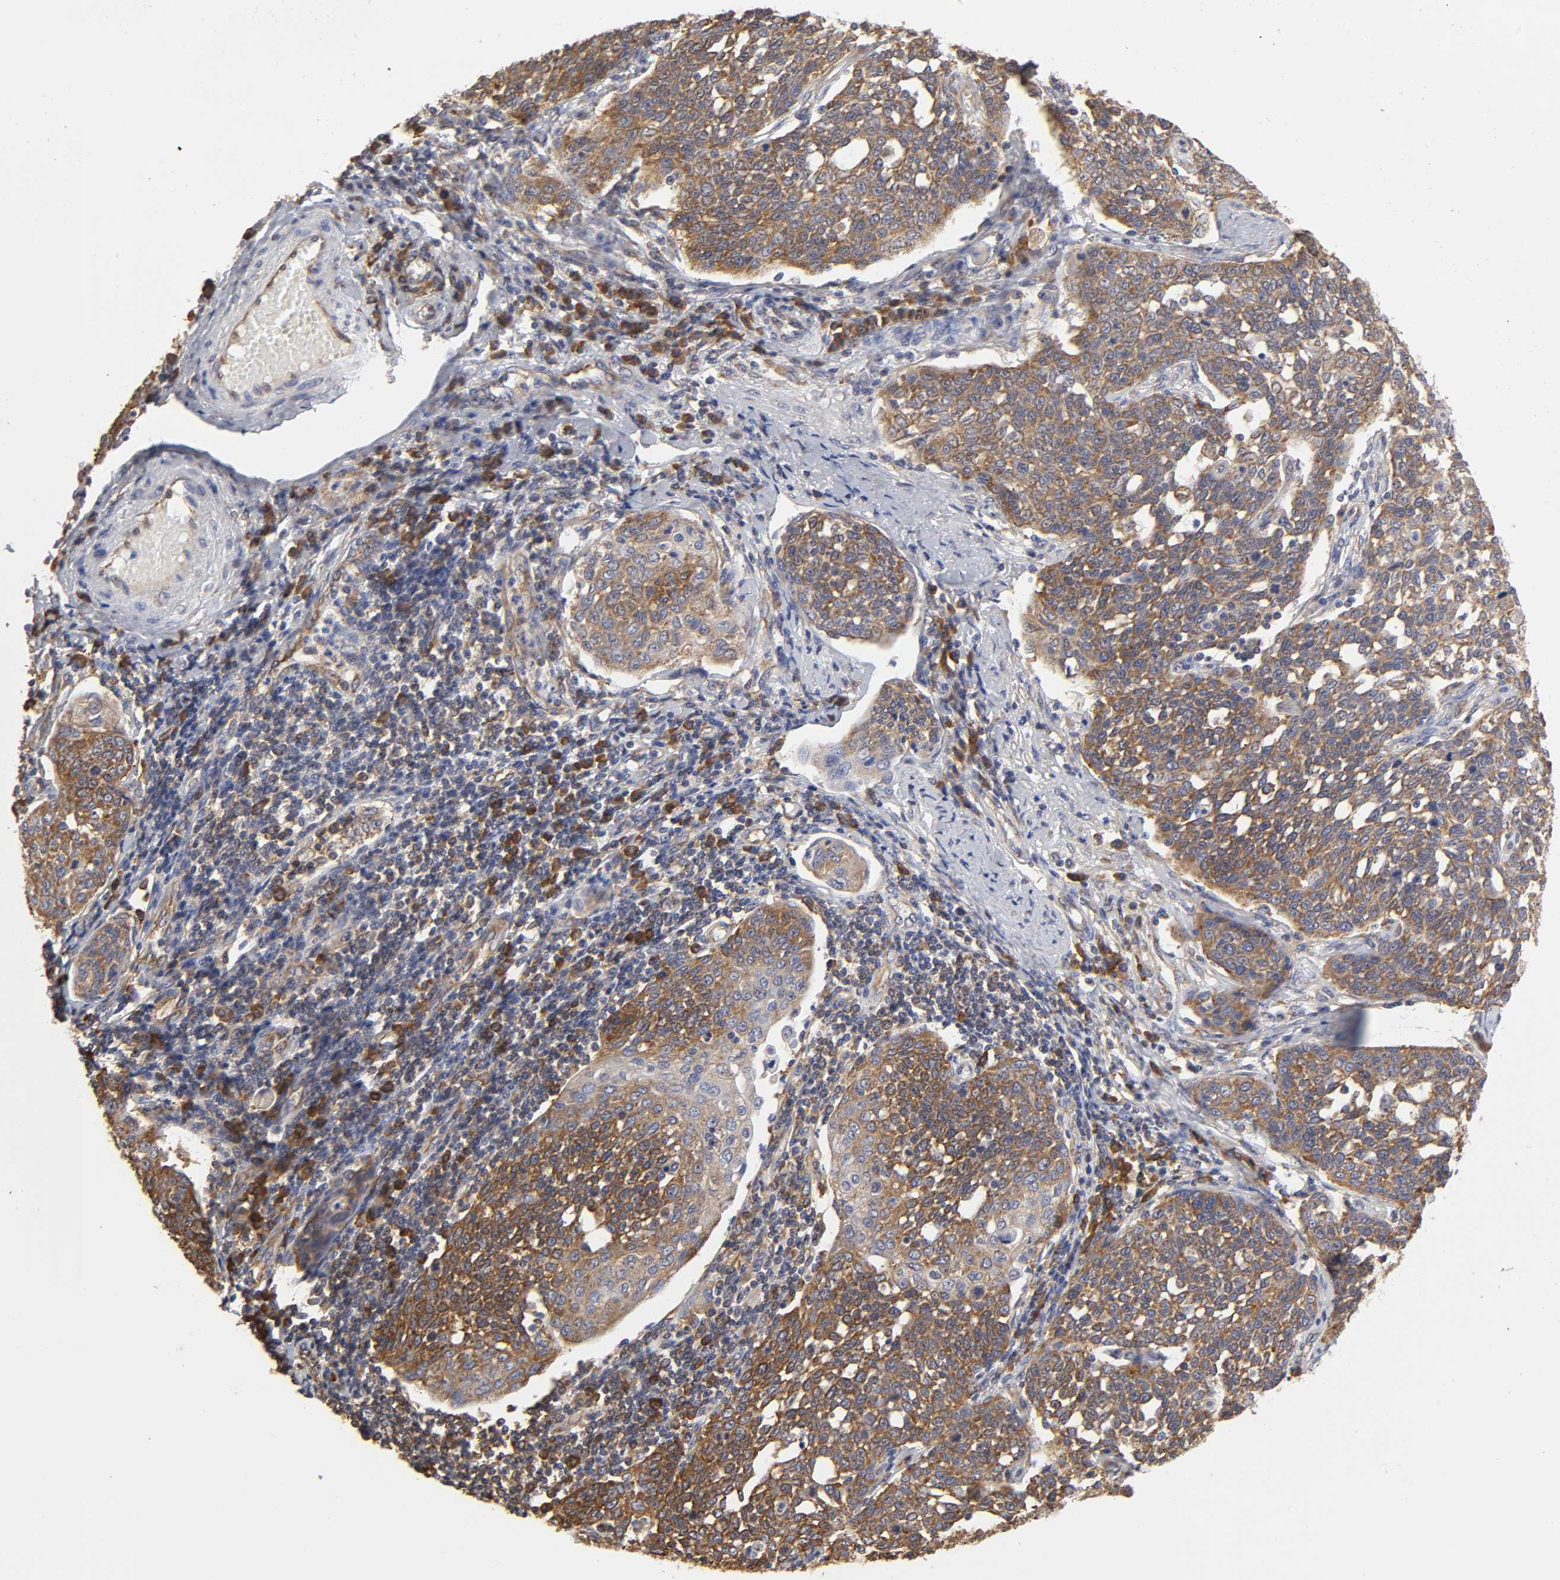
{"staining": {"intensity": "strong", "quantity": ">75%", "location": "cytoplasmic/membranous"}, "tissue": "cervical cancer", "cell_type": "Tumor cells", "image_type": "cancer", "snomed": [{"axis": "morphology", "description": "Squamous cell carcinoma, NOS"}, {"axis": "topography", "description": "Cervix"}], "caption": "Brown immunohistochemical staining in cervical squamous cell carcinoma displays strong cytoplasmic/membranous positivity in approximately >75% of tumor cells.", "gene": "RPL14", "patient": {"sex": "female", "age": 34}}